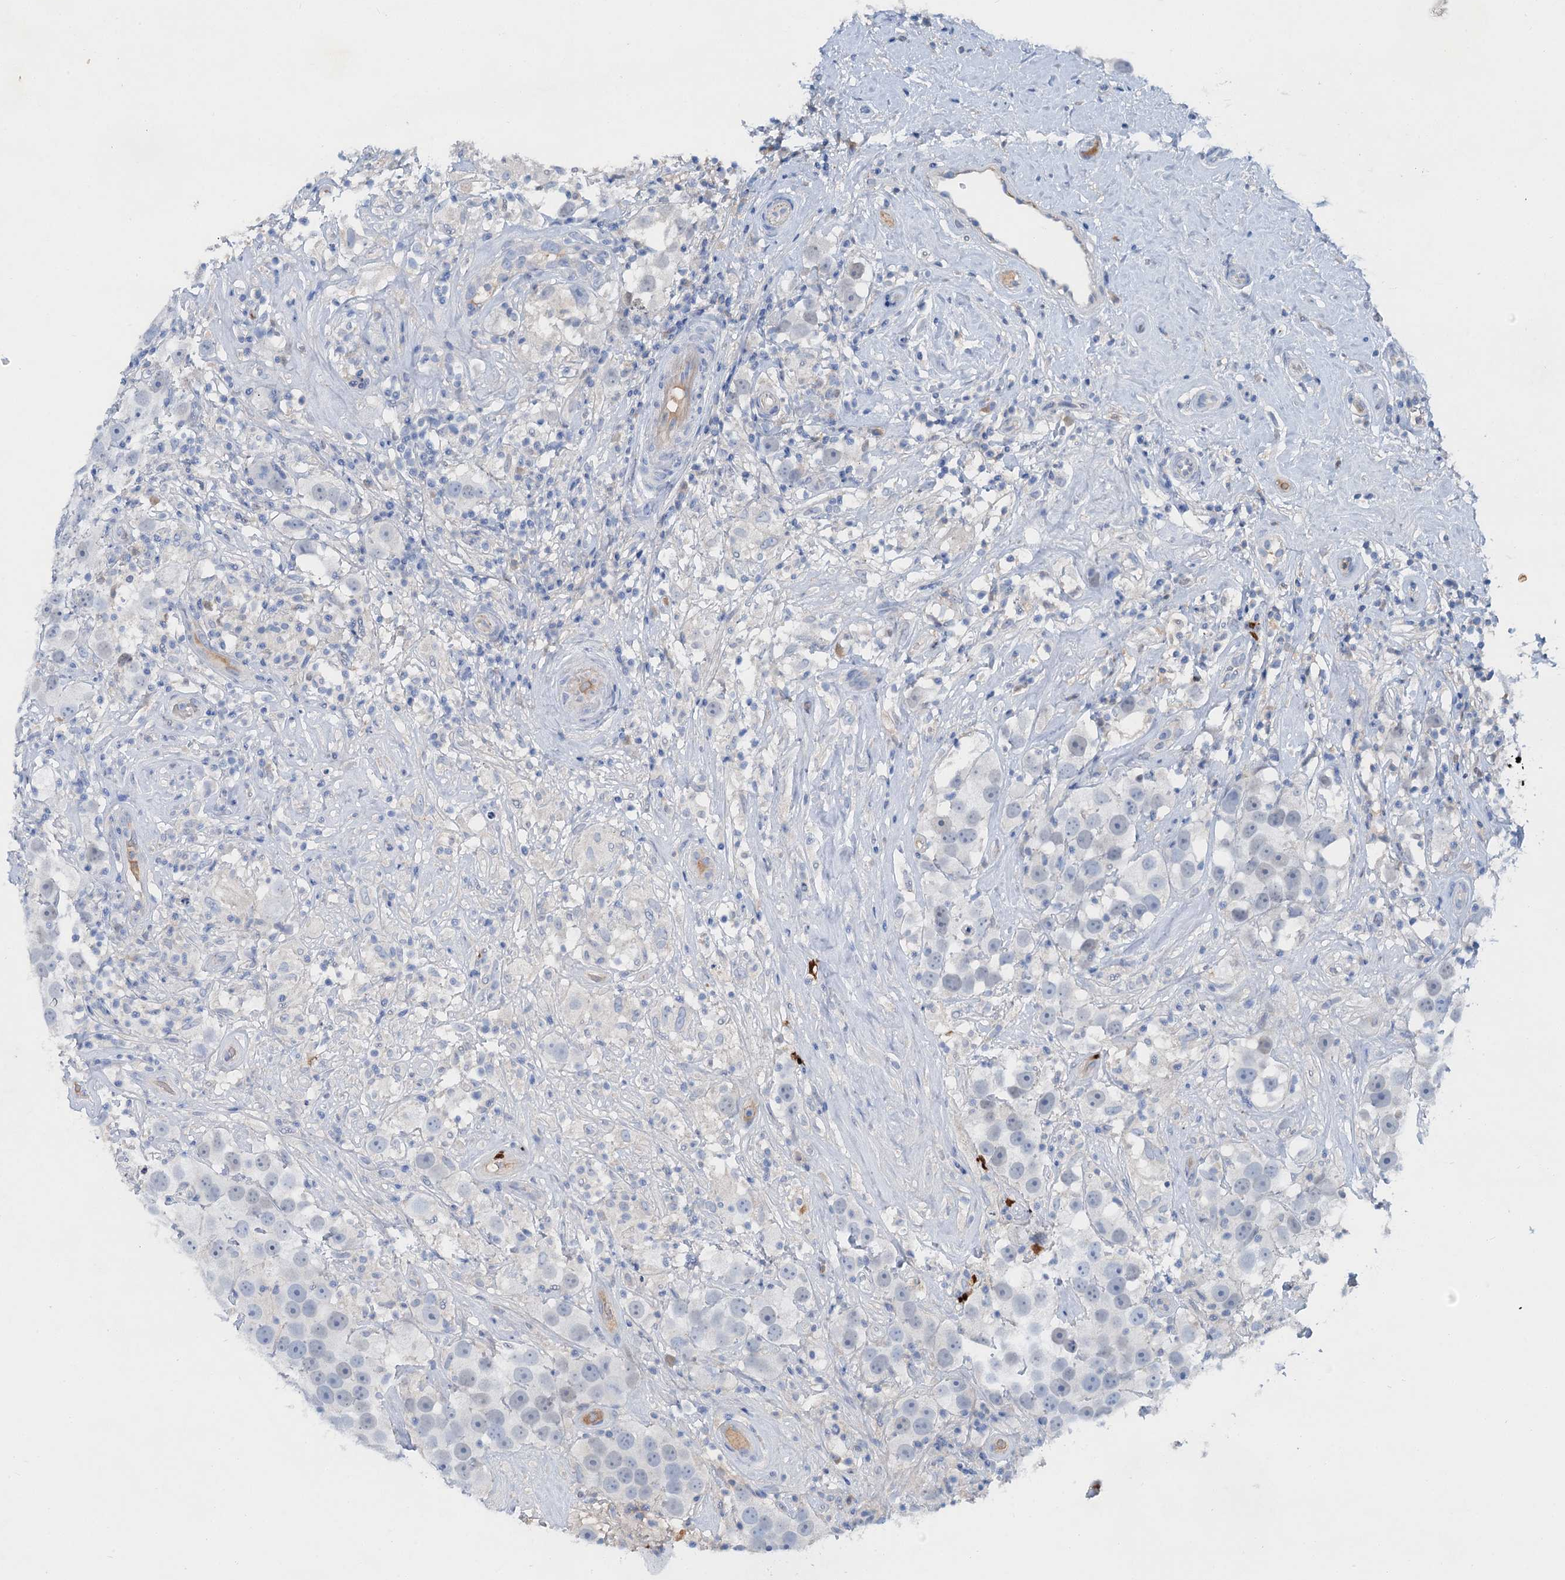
{"staining": {"intensity": "negative", "quantity": "none", "location": "none"}, "tissue": "testis cancer", "cell_type": "Tumor cells", "image_type": "cancer", "snomed": [{"axis": "morphology", "description": "Seminoma, NOS"}, {"axis": "topography", "description": "Testis"}], "caption": "There is no significant staining in tumor cells of testis cancer.", "gene": "OTOA", "patient": {"sex": "male", "age": 49}}